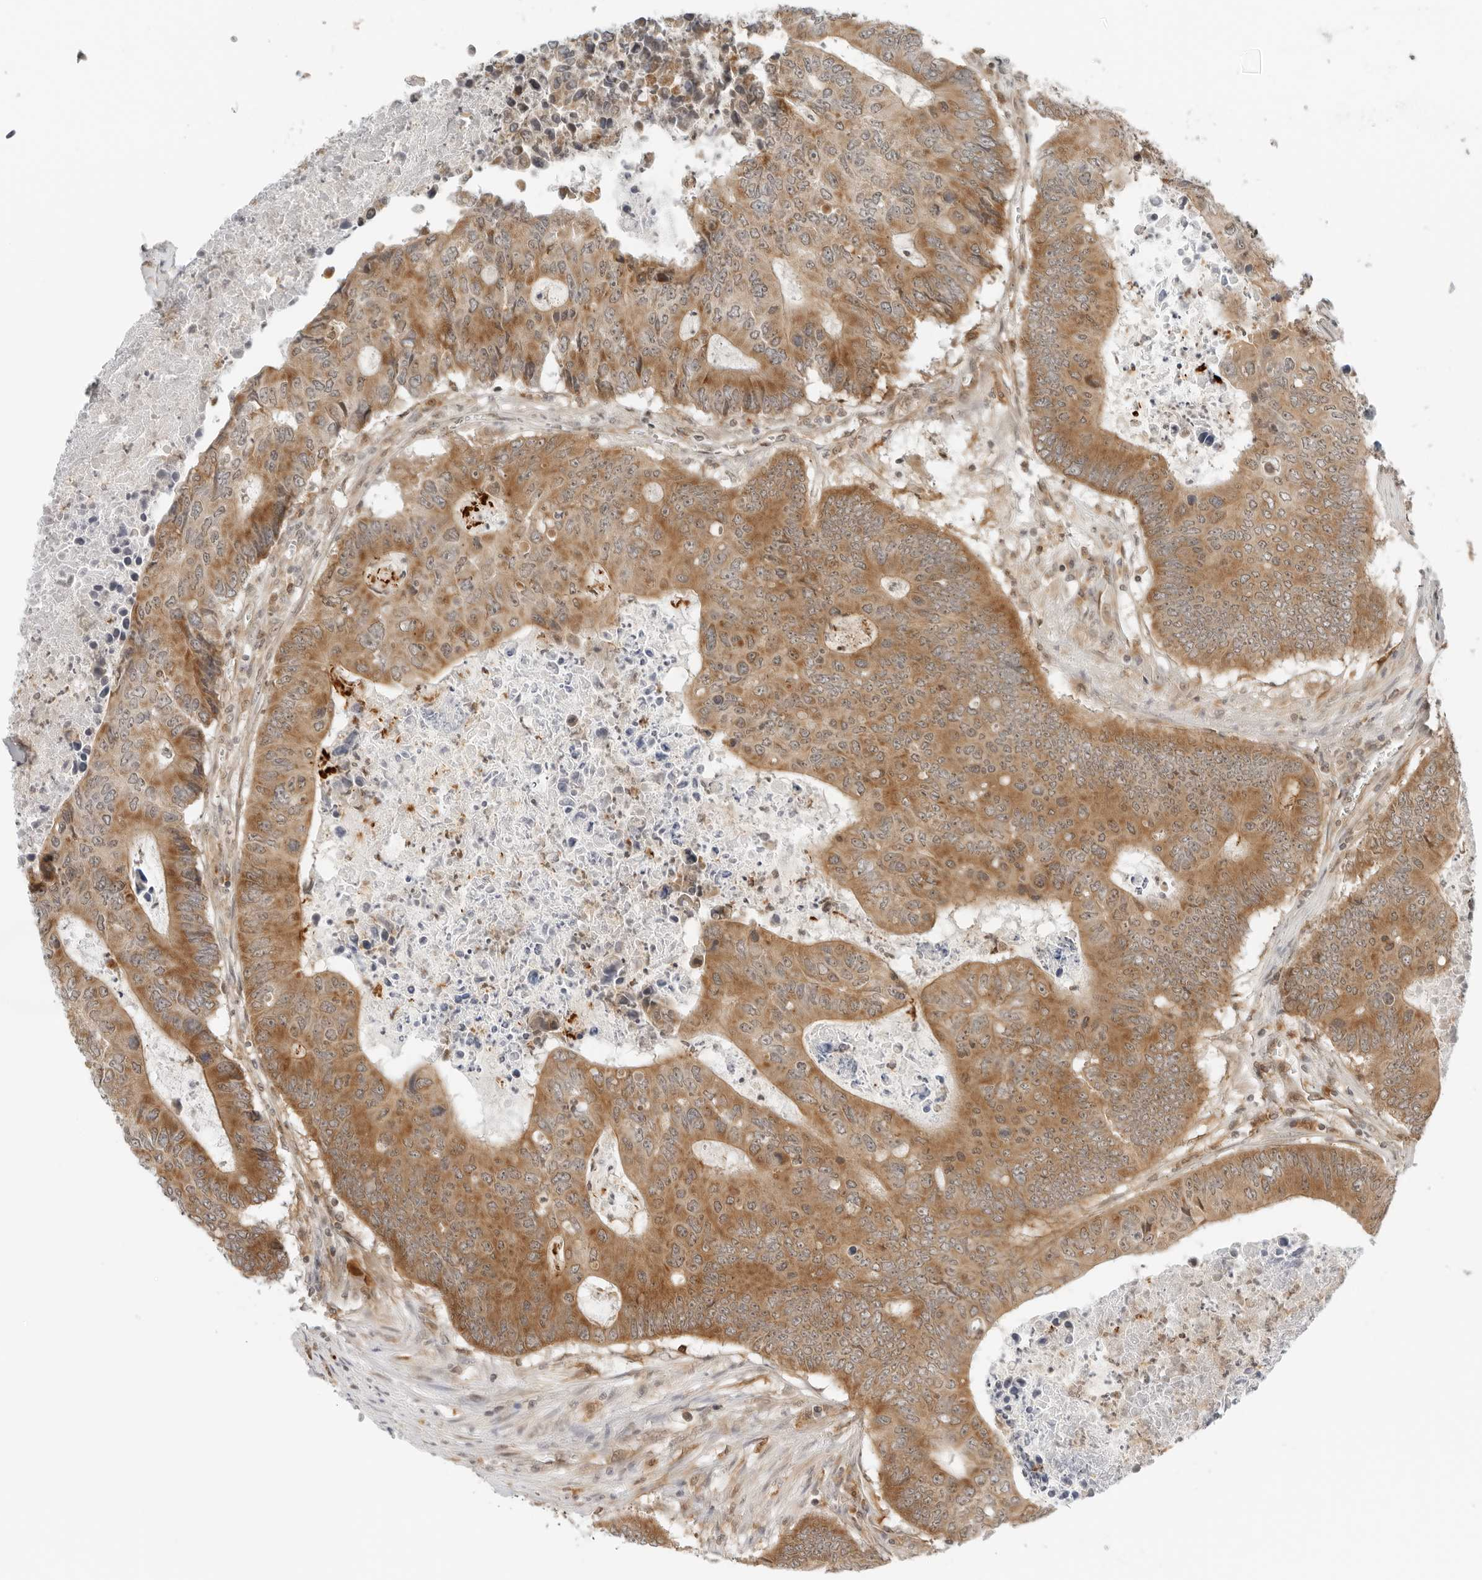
{"staining": {"intensity": "moderate", "quantity": ">75%", "location": "cytoplasmic/membranous"}, "tissue": "colorectal cancer", "cell_type": "Tumor cells", "image_type": "cancer", "snomed": [{"axis": "morphology", "description": "Adenocarcinoma, NOS"}, {"axis": "topography", "description": "Colon"}], "caption": "IHC micrograph of human colorectal cancer (adenocarcinoma) stained for a protein (brown), which exhibits medium levels of moderate cytoplasmic/membranous staining in approximately >75% of tumor cells.", "gene": "RC3H1", "patient": {"sex": "male", "age": 87}}